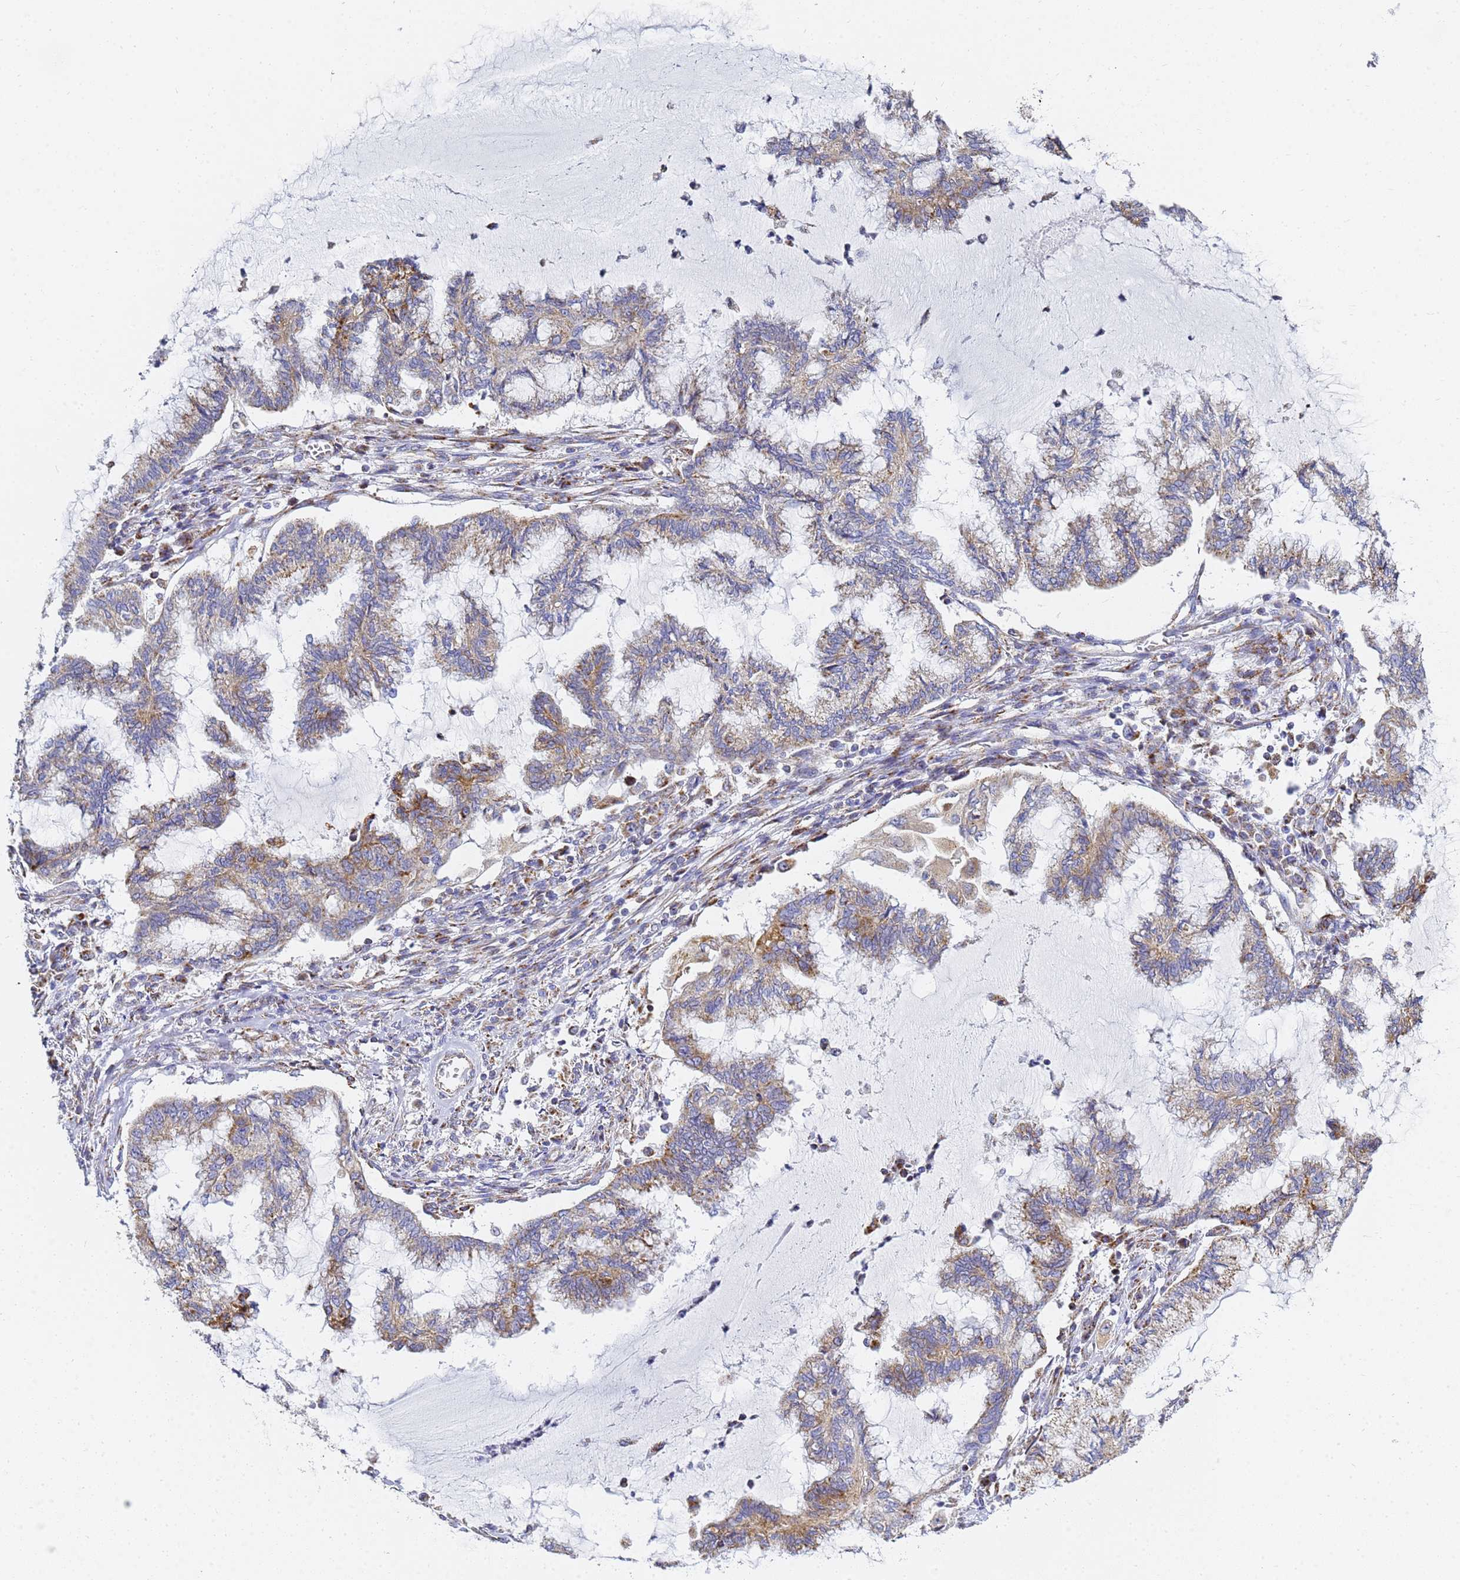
{"staining": {"intensity": "weak", "quantity": "25%-75%", "location": "cytoplasmic/membranous"}, "tissue": "endometrial cancer", "cell_type": "Tumor cells", "image_type": "cancer", "snomed": [{"axis": "morphology", "description": "Adenocarcinoma, NOS"}, {"axis": "topography", "description": "Endometrium"}], "caption": "This is an image of immunohistochemistry (IHC) staining of endometrial adenocarcinoma, which shows weak staining in the cytoplasmic/membranous of tumor cells.", "gene": "CNIH4", "patient": {"sex": "female", "age": 86}}